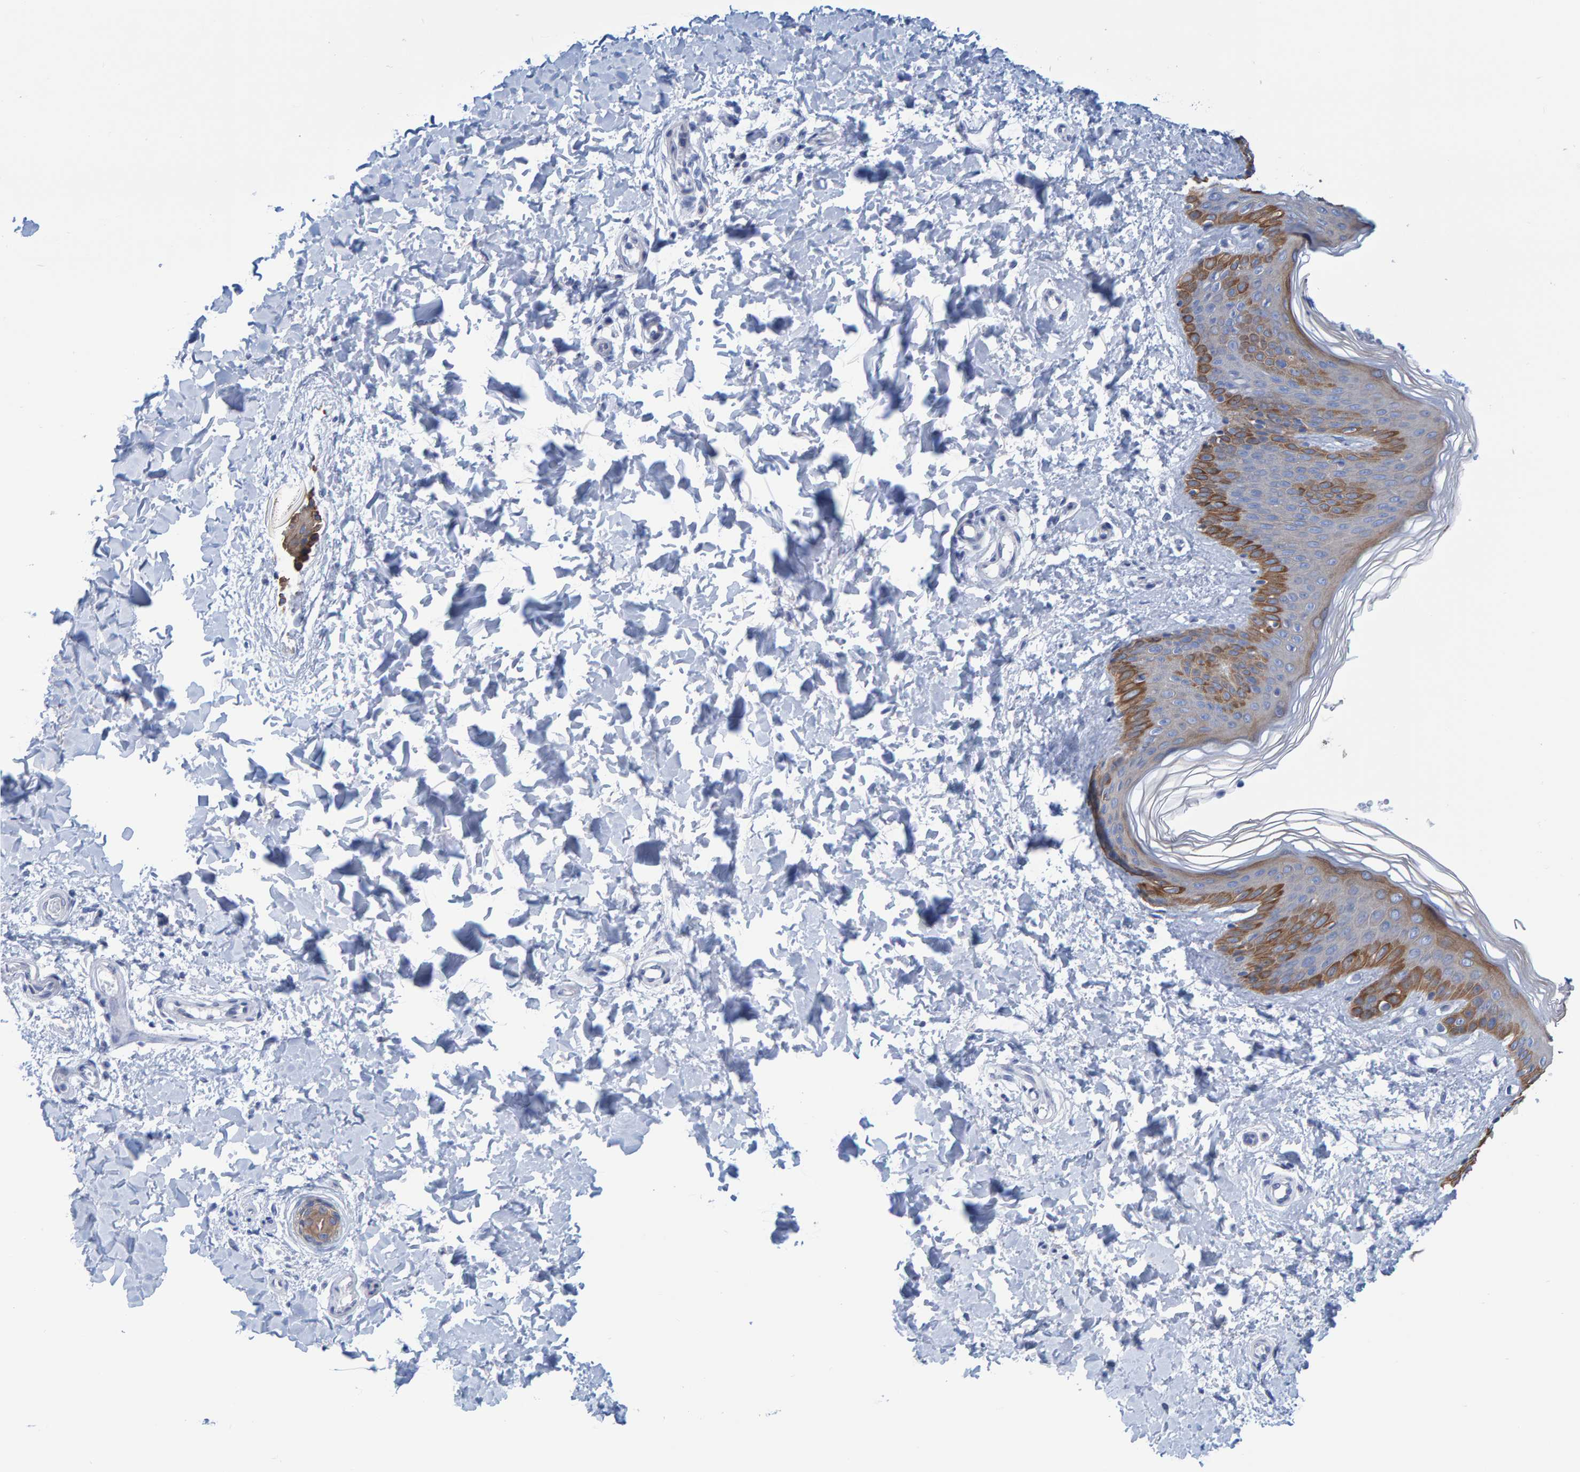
{"staining": {"intensity": "negative", "quantity": "none", "location": "none"}, "tissue": "skin", "cell_type": "Fibroblasts", "image_type": "normal", "snomed": [{"axis": "morphology", "description": "Normal tissue, NOS"}, {"axis": "morphology", "description": "Neoplasm, benign, NOS"}, {"axis": "topography", "description": "Skin"}, {"axis": "topography", "description": "Soft tissue"}], "caption": "High magnification brightfield microscopy of benign skin stained with DAB (3,3'-diaminobenzidine) (brown) and counterstained with hematoxylin (blue): fibroblasts show no significant staining. Nuclei are stained in blue.", "gene": "JAKMIP3", "patient": {"sex": "male", "age": 26}}